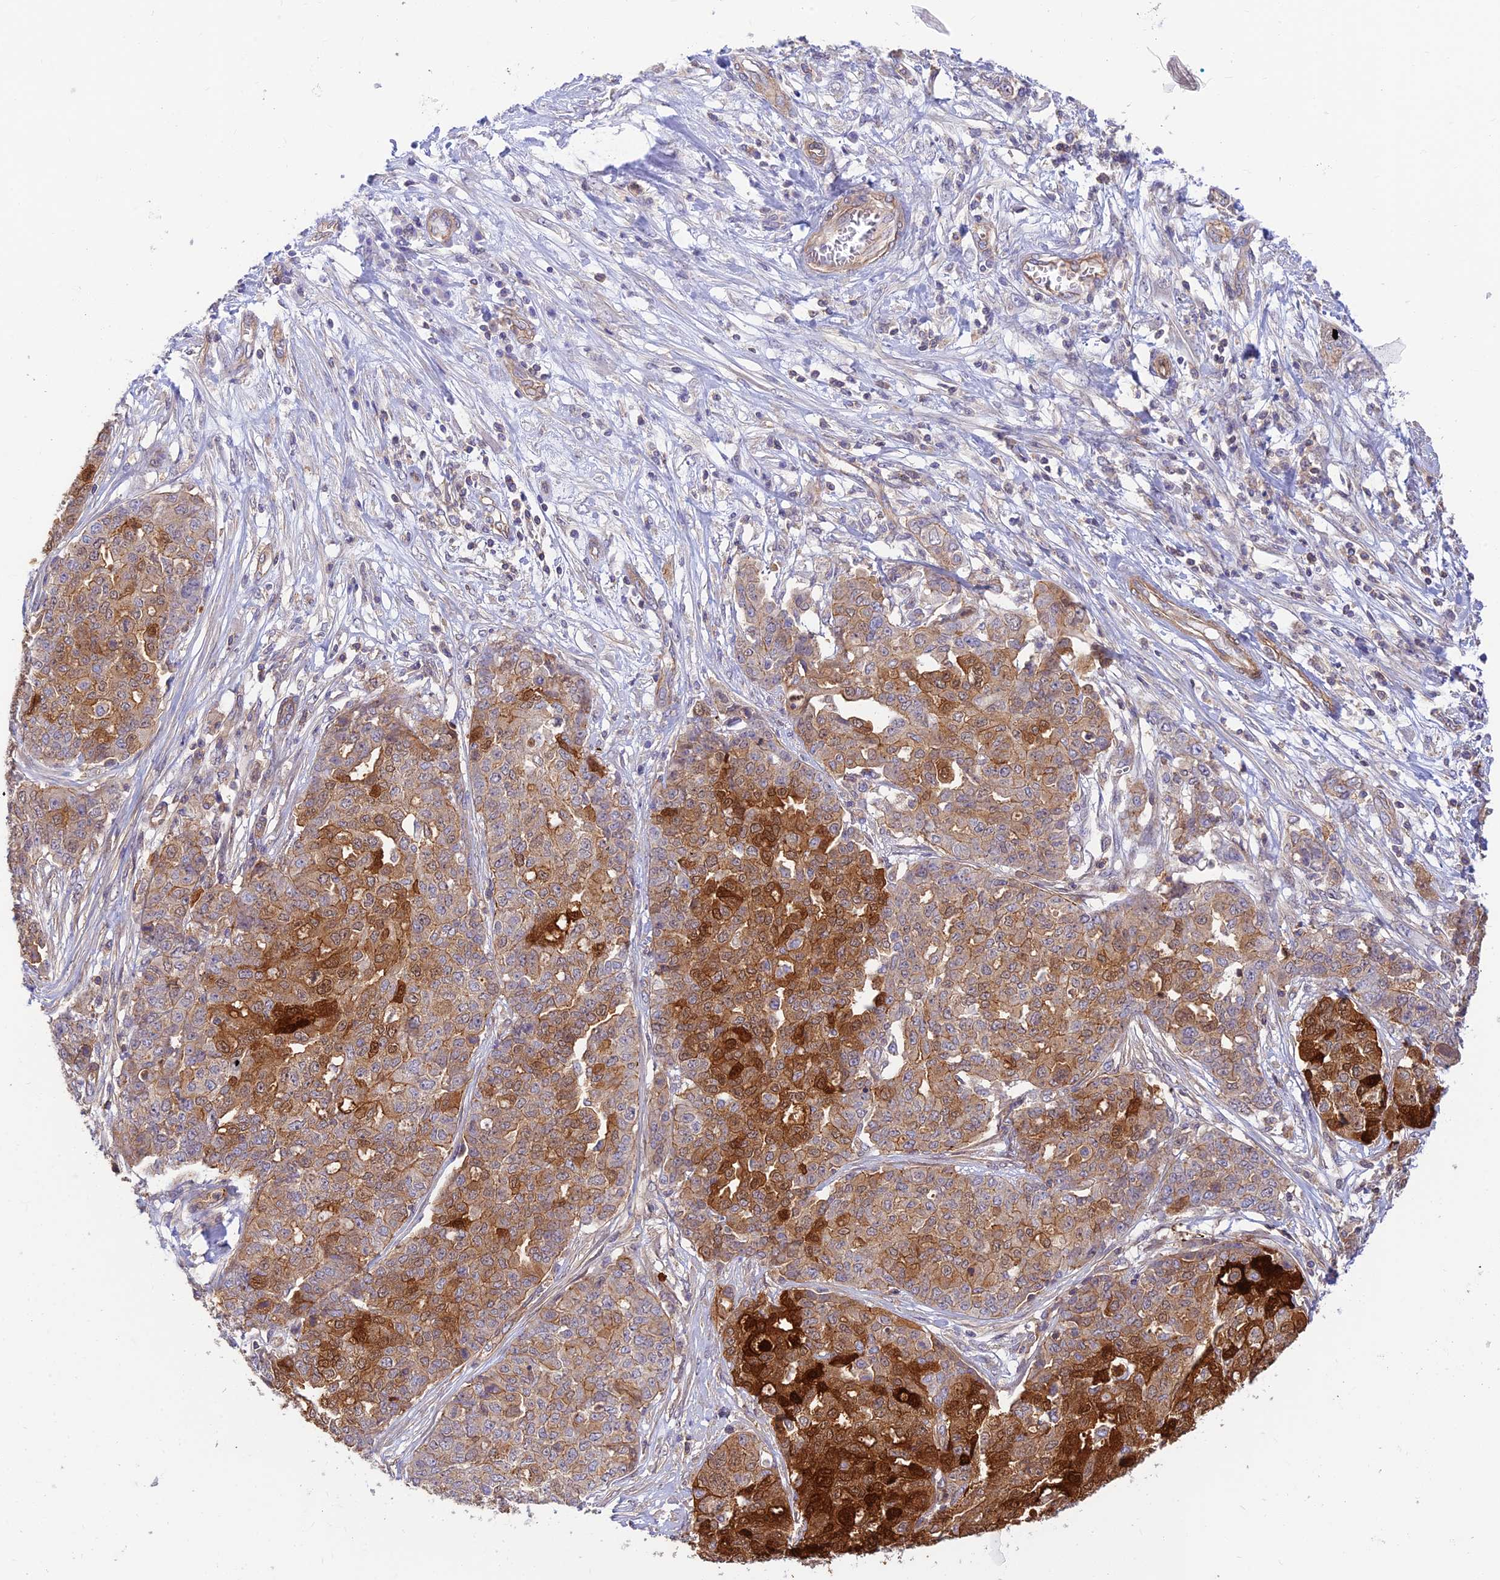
{"staining": {"intensity": "strong", "quantity": "25%-75%", "location": "cytoplasmic/membranous"}, "tissue": "ovarian cancer", "cell_type": "Tumor cells", "image_type": "cancer", "snomed": [{"axis": "morphology", "description": "Cystadenocarcinoma, serous, NOS"}, {"axis": "topography", "description": "Soft tissue"}, {"axis": "topography", "description": "Ovary"}], "caption": "There is high levels of strong cytoplasmic/membranous staining in tumor cells of ovarian cancer (serous cystadenocarcinoma), as demonstrated by immunohistochemical staining (brown color).", "gene": "PPP1R12C", "patient": {"sex": "female", "age": 57}}